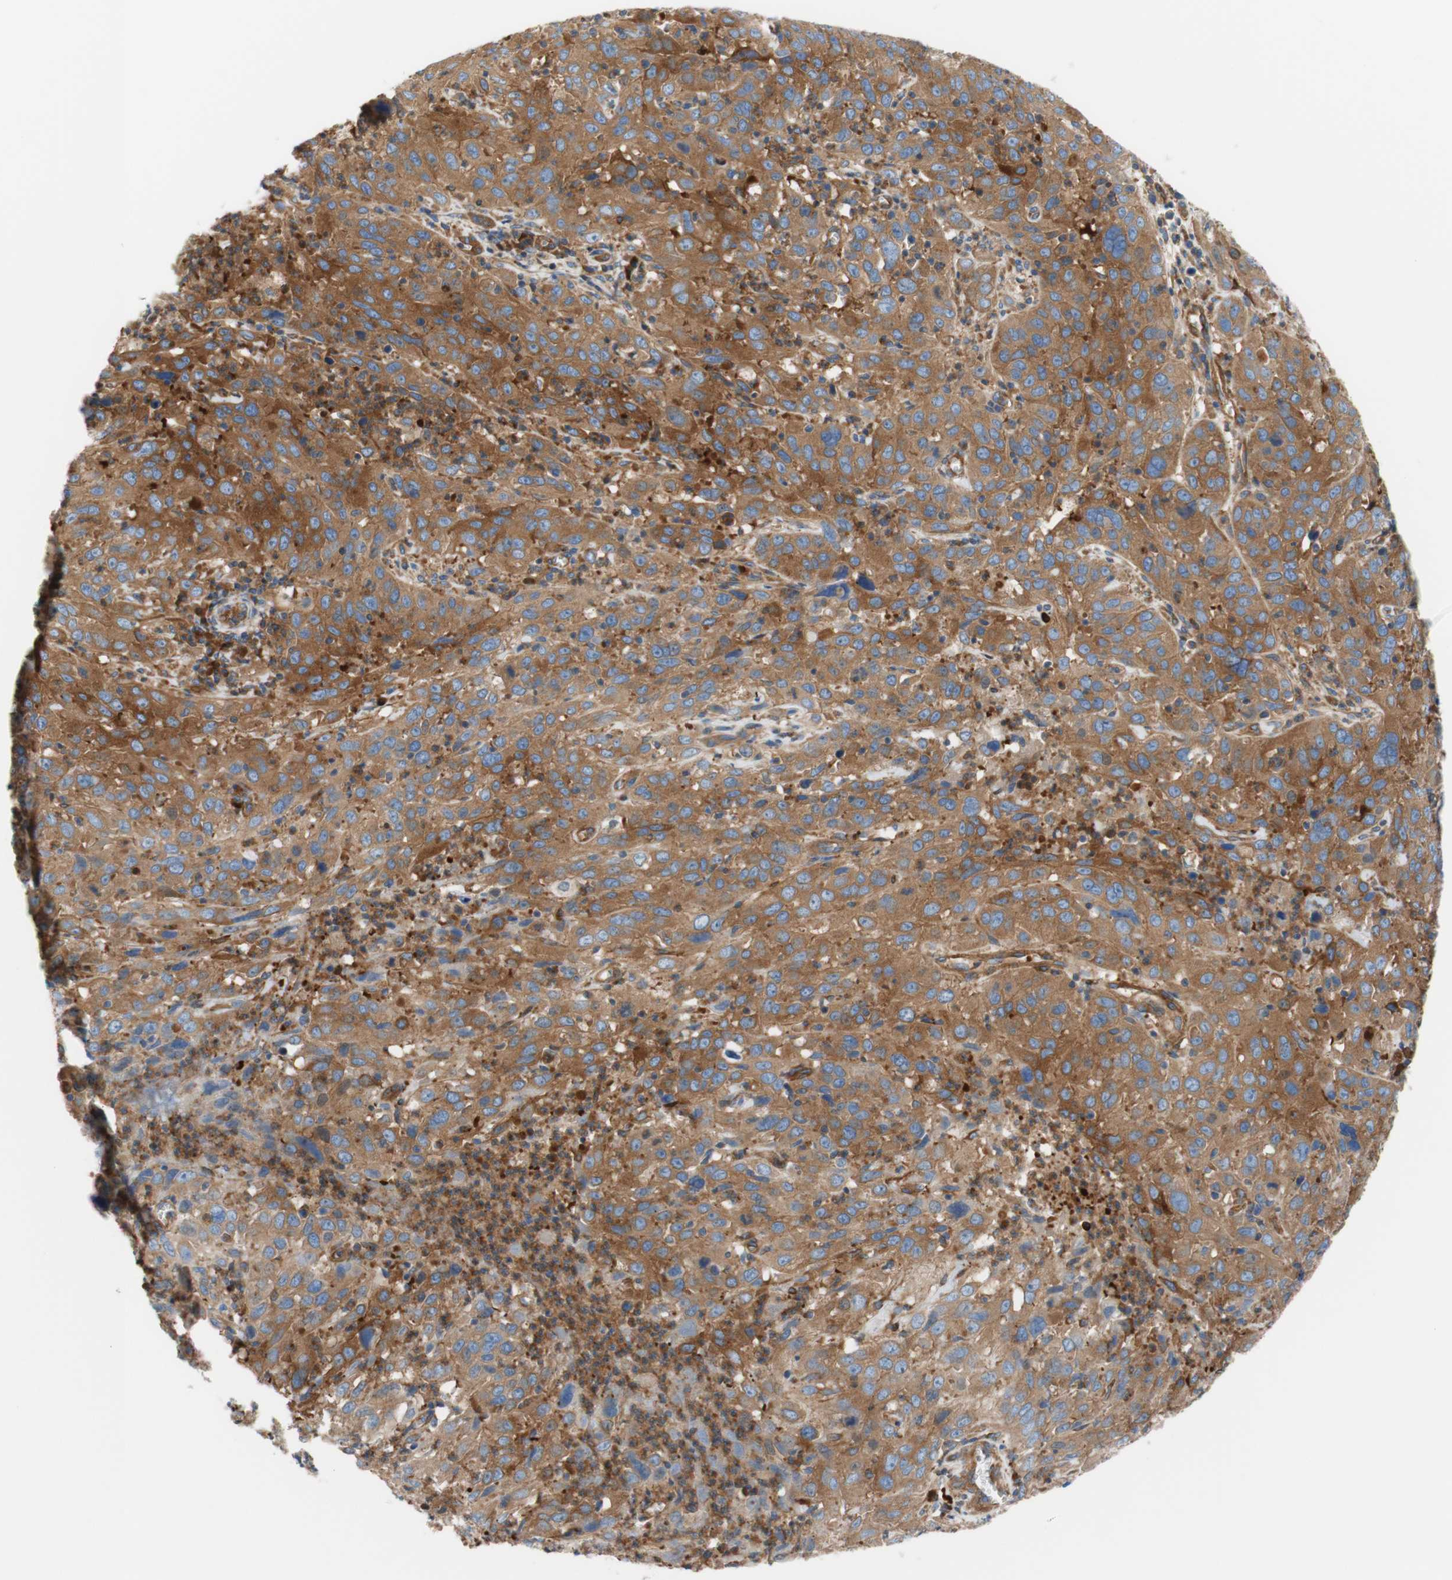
{"staining": {"intensity": "moderate", "quantity": ">75%", "location": "cytoplasmic/membranous"}, "tissue": "cervical cancer", "cell_type": "Tumor cells", "image_type": "cancer", "snomed": [{"axis": "morphology", "description": "Squamous cell carcinoma, NOS"}, {"axis": "topography", "description": "Cervix"}], "caption": "Immunohistochemical staining of squamous cell carcinoma (cervical) reveals moderate cytoplasmic/membranous protein staining in about >75% of tumor cells. The staining was performed using DAB (3,3'-diaminobenzidine) to visualize the protein expression in brown, while the nuclei were stained in blue with hematoxylin (Magnification: 20x).", "gene": "STOM", "patient": {"sex": "female", "age": 32}}